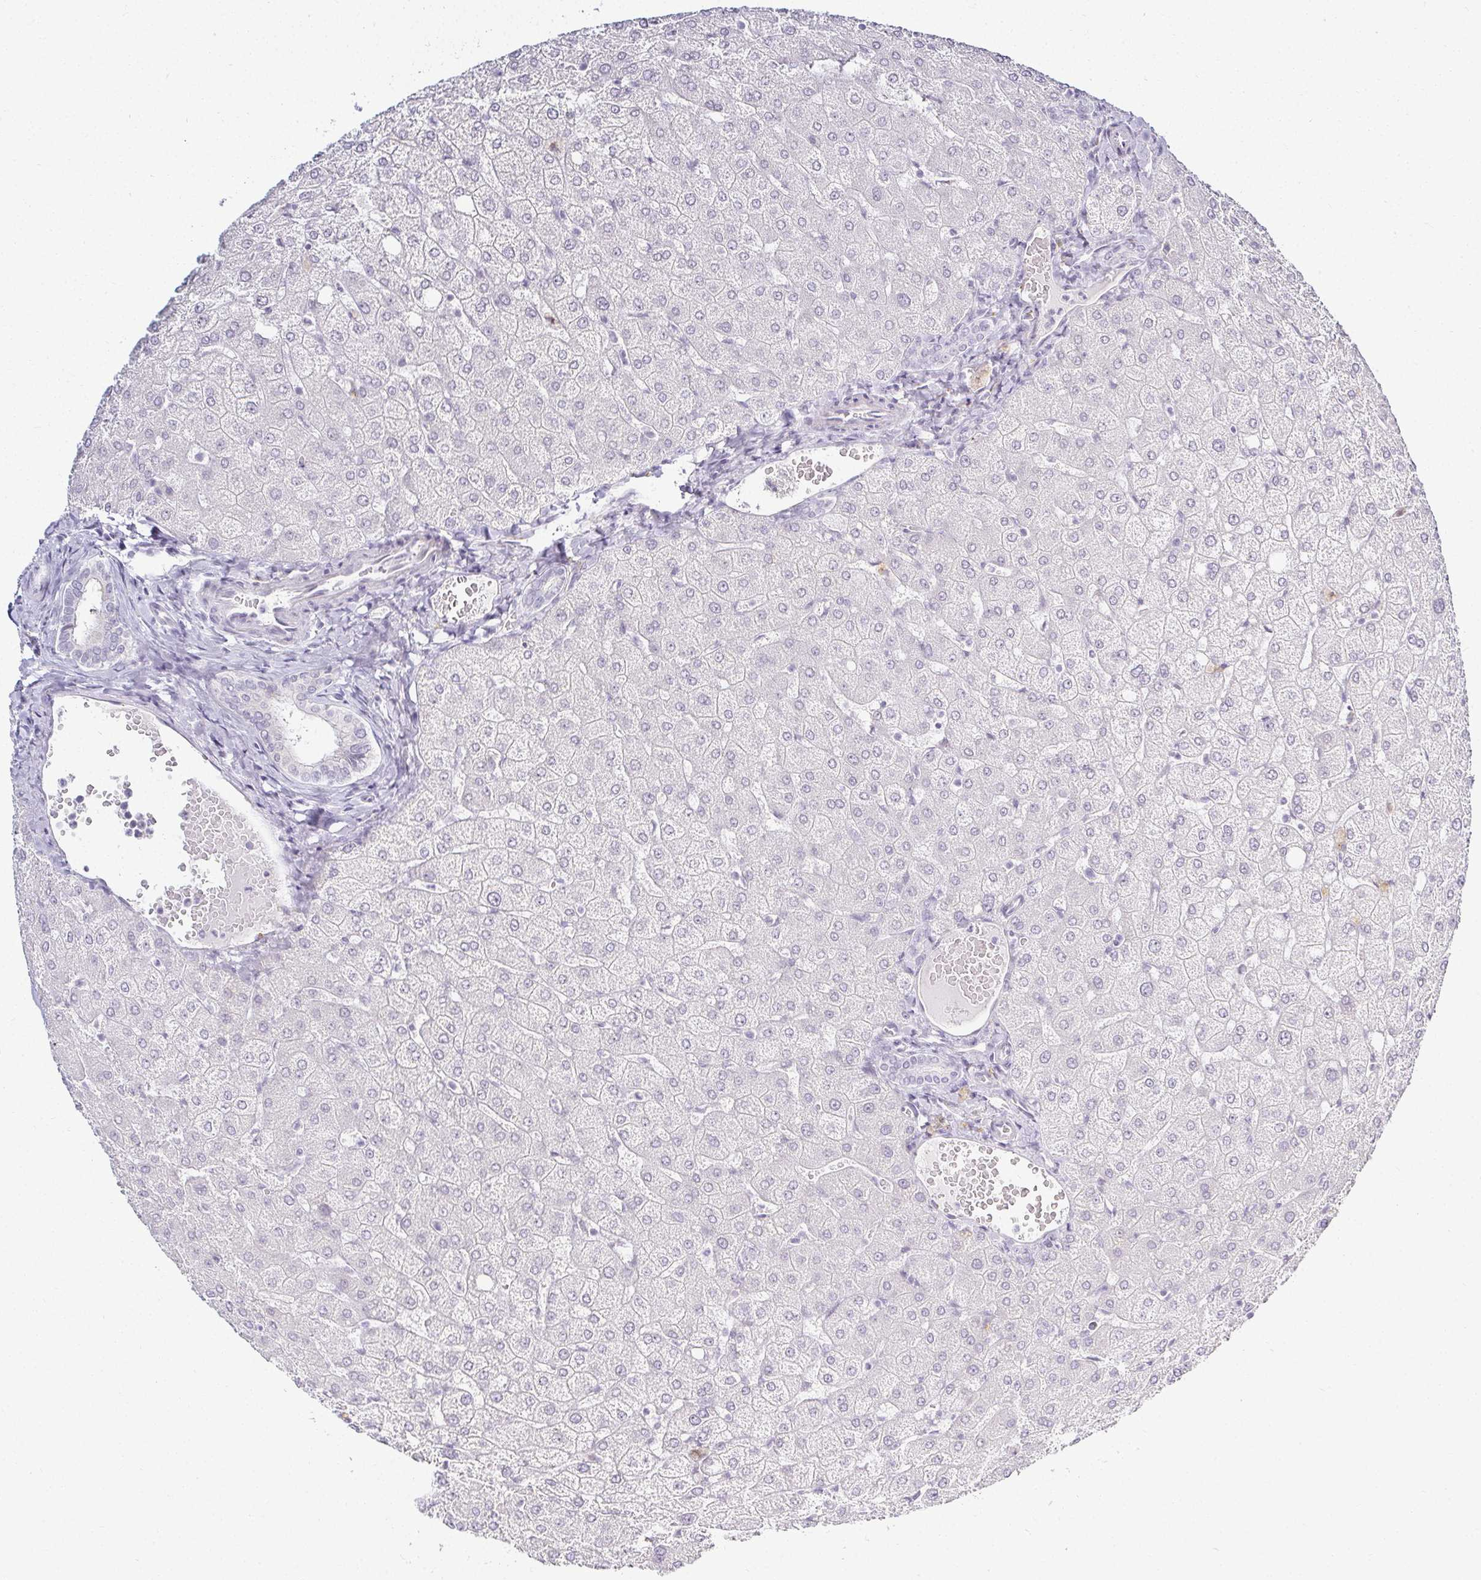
{"staining": {"intensity": "negative", "quantity": "none", "location": "none"}, "tissue": "liver", "cell_type": "Cholangiocytes", "image_type": "normal", "snomed": [{"axis": "morphology", "description": "Normal tissue, NOS"}, {"axis": "topography", "description": "Liver"}], "caption": "DAB (3,3'-diaminobenzidine) immunohistochemical staining of unremarkable liver demonstrates no significant expression in cholangiocytes.", "gene": "ACAN", "patient": {"sex": "female", "age": 54}}